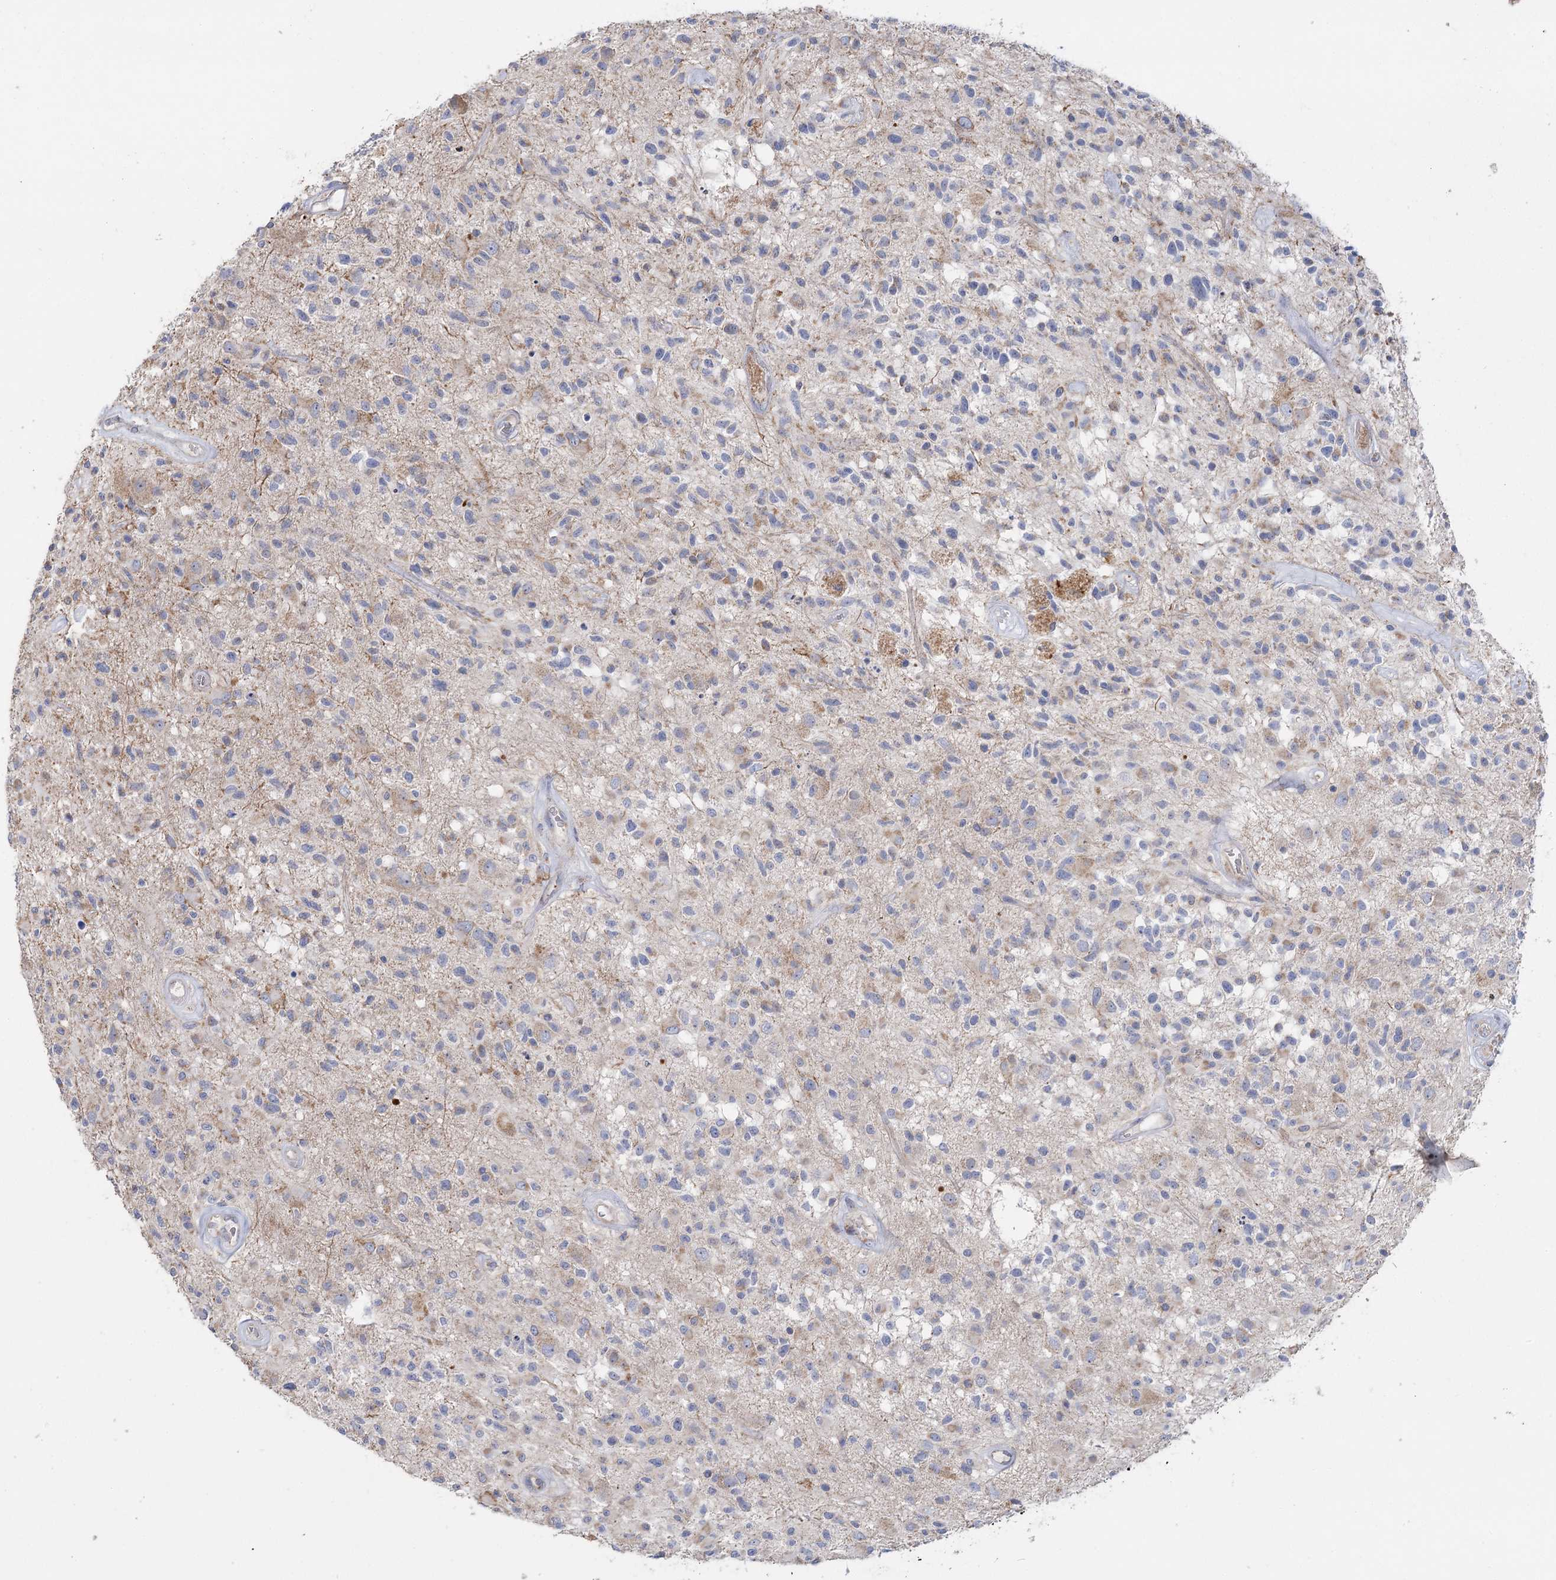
{"staining": {"intensity": "weak", "quantity": "<25%", "location": "cytoplasmic/membranous"}, "tissue": "glioma", "cell_type": "Tumor cells", "image_type": "cancer", "snomed": [{"axis": "morphology", "description": "Glioma, malignant, High grade"}, {"axis": "morphology", "description": "Glioblastoma, NOS"}, {"axis": "topography", "description": "Brain"}], "caption": "Micrograph shows no significant protein staining in tumor cells of glioma. (DAB IHC with hematoxylin counter stain).", "gene": "TMEM187", "patient": {"sex": "male", "age": 60}}